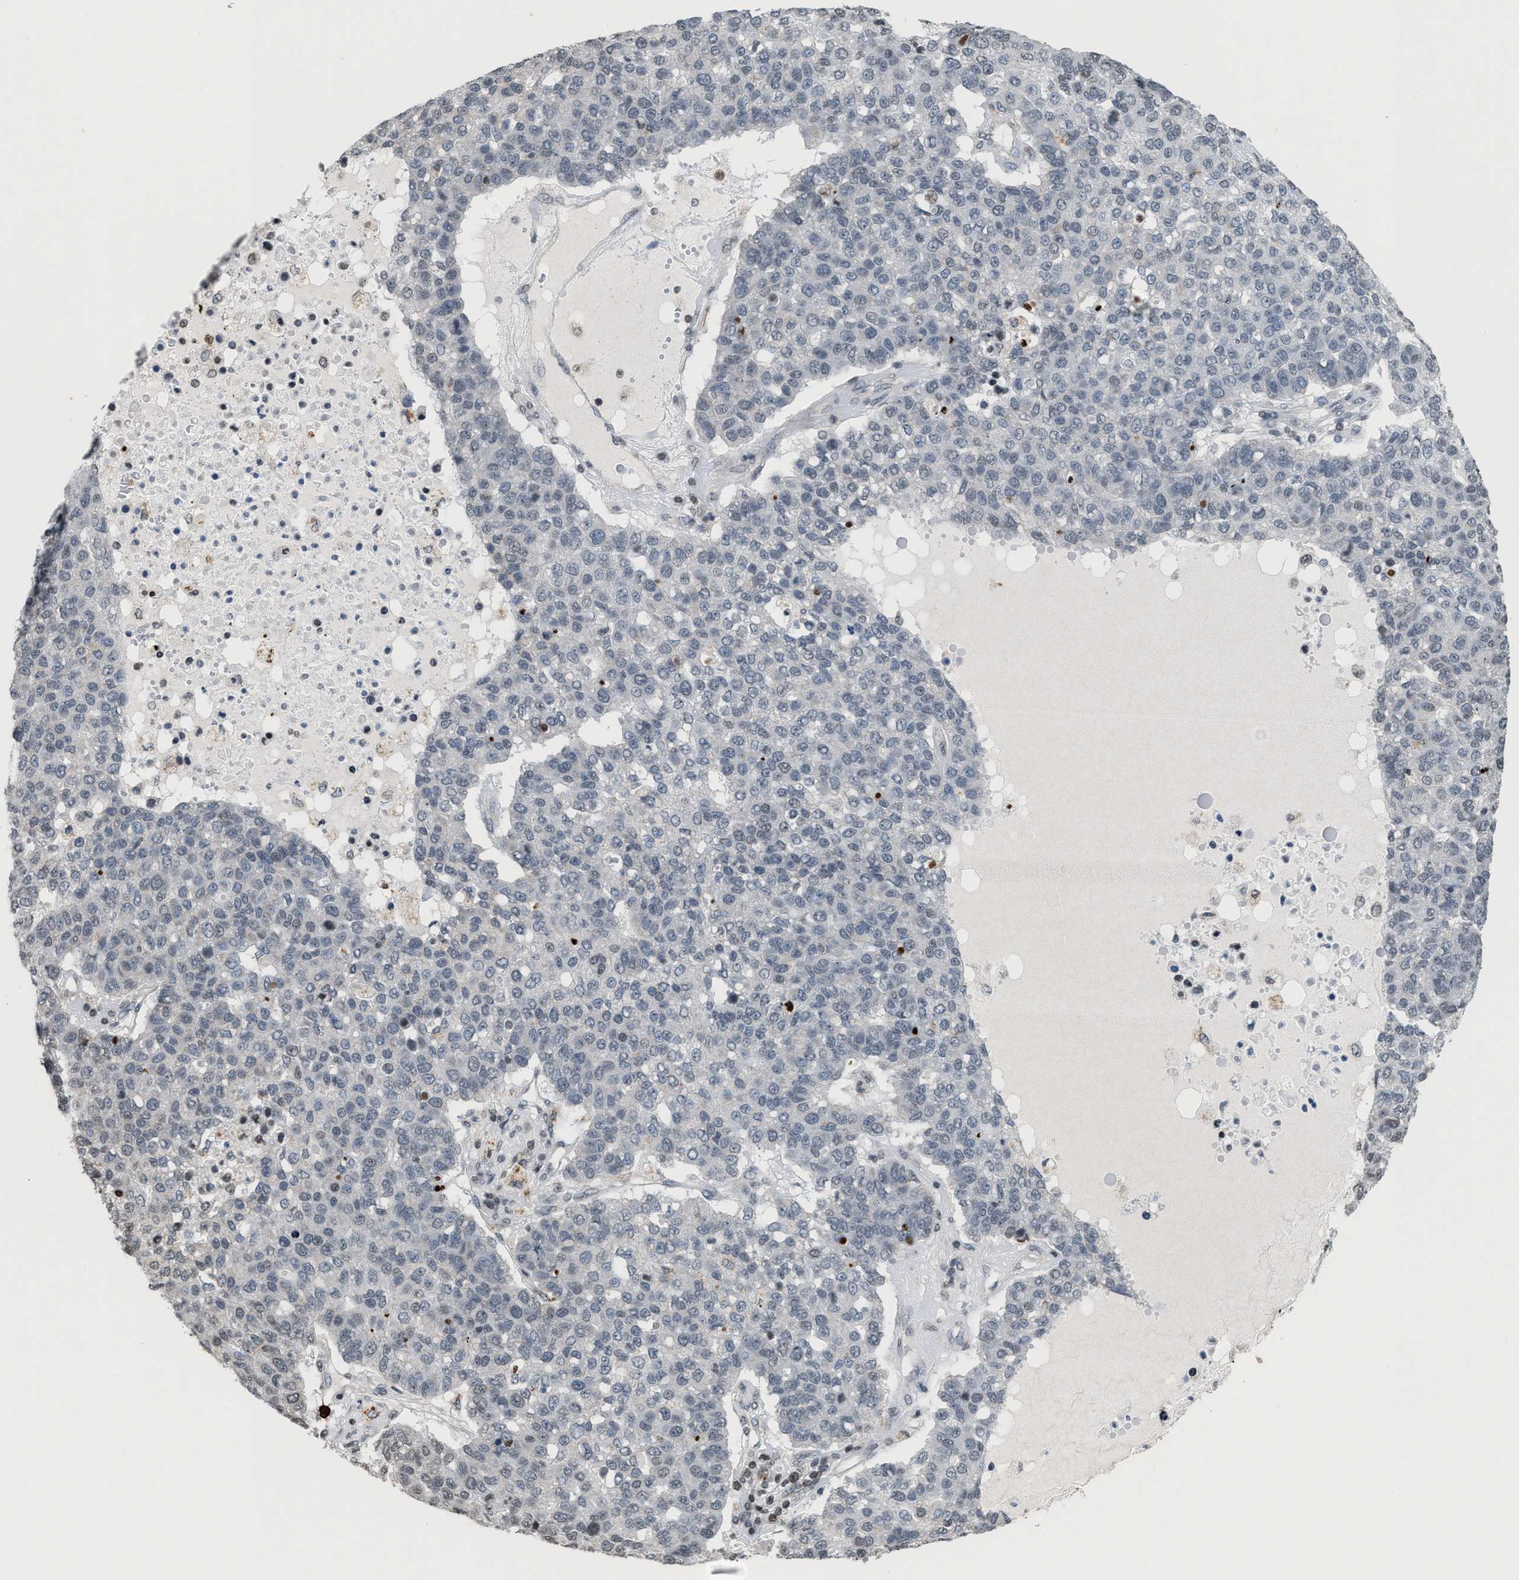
{"staining": {"intensity": "negative", "quantity": "none", "location": "none"}, "tissue": "pancreatic cancer", "cell_type": "Tumor cells", "image_type": "cancer", "snomed": [{"axis": "morphology", "description": "Adenocarcinoma, NOS"}, {"axis": "topography", "description": "Pancreas"}], "caption": "High power microscopy photomicrograph of an immunohistochemistry (IHC) photomicrograph of adenocarcinoma (pancreatic), revealing no significant staining in tumor cells. (DAB (3,3'-diaminobenzidine) immunohistochemistry (IHC) with hematoxylin counter stain).", "gene": "PRUNE2", "patient": {"sex": "female", "age": 61}}